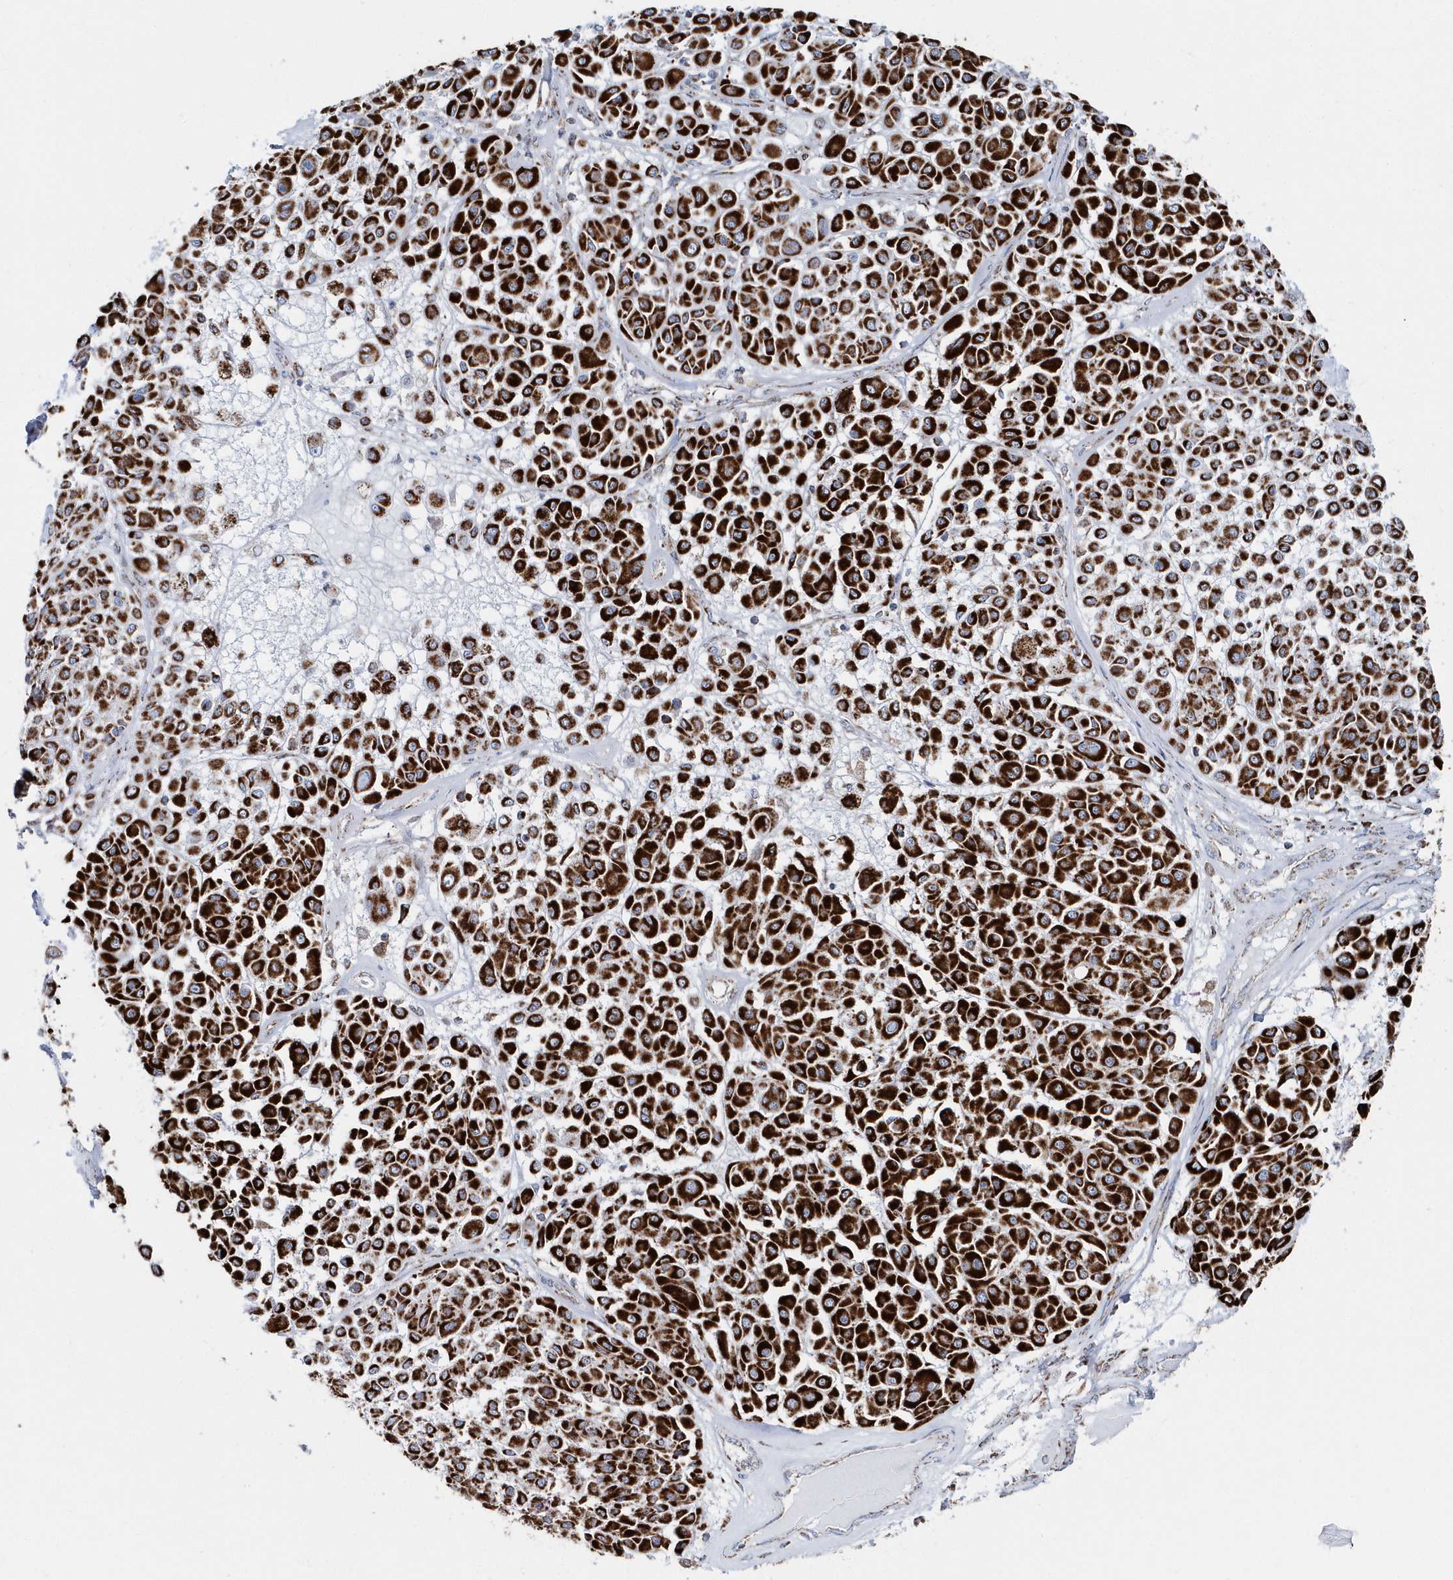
{"staining": {"intensity": "strong", "quantity": ">75%", "location": "cytoplasmic/membranous"}, "tissue": "melanoma", "cell_type": "Tumor cells", "image_type": "cancer", "snomed": [{"axis": "morphology", "description": "Malignant melanoma, Metastatic site"}, {"axis": "topography", "description": "Soft tissue"}], "caption": "Human melanoma stained with a protein marker reveals strong staining in tumor cells.", "gene": "TMCO6", "patient": {"sex": "male", "age": 41}}